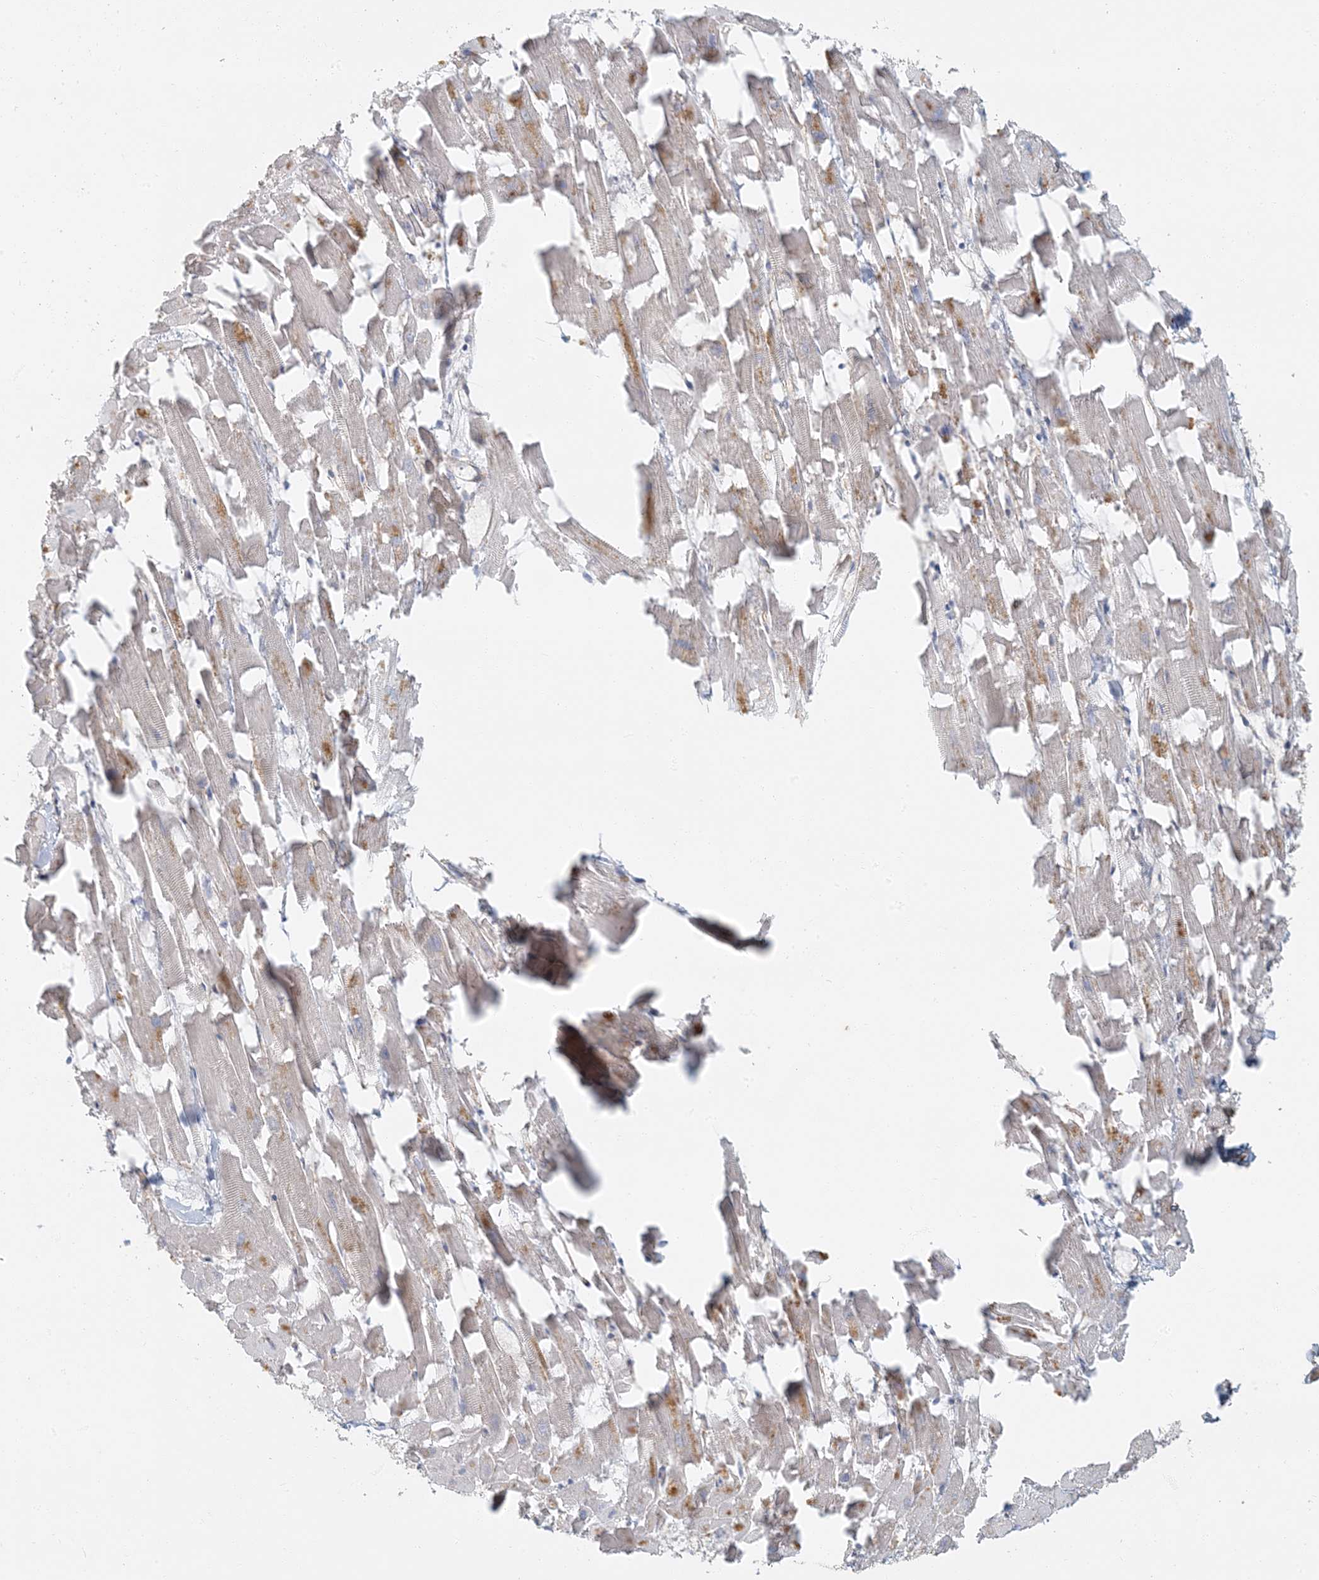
{"staining": {"intensity": "moderate", "quantity": "25%-75%", "location": "cytoplasmic/membranous,nuclear"}, "tissue": "heart muscle", "cell_type": "Cardiomyocytes", "image_type": "normal", "snomed": [{"axis": "morphology", "description": "Normal tissue, NOS"}, {"axis": "topography", "description": "Heart"}], "caption": "A brown stain shows moderate cytoplasmic/membranous,nuclear positivity of a protein in cardiomyocytes of benign heart muscle.", "gene": "AK9", "patient": {"sex": "female", "age": 64}}